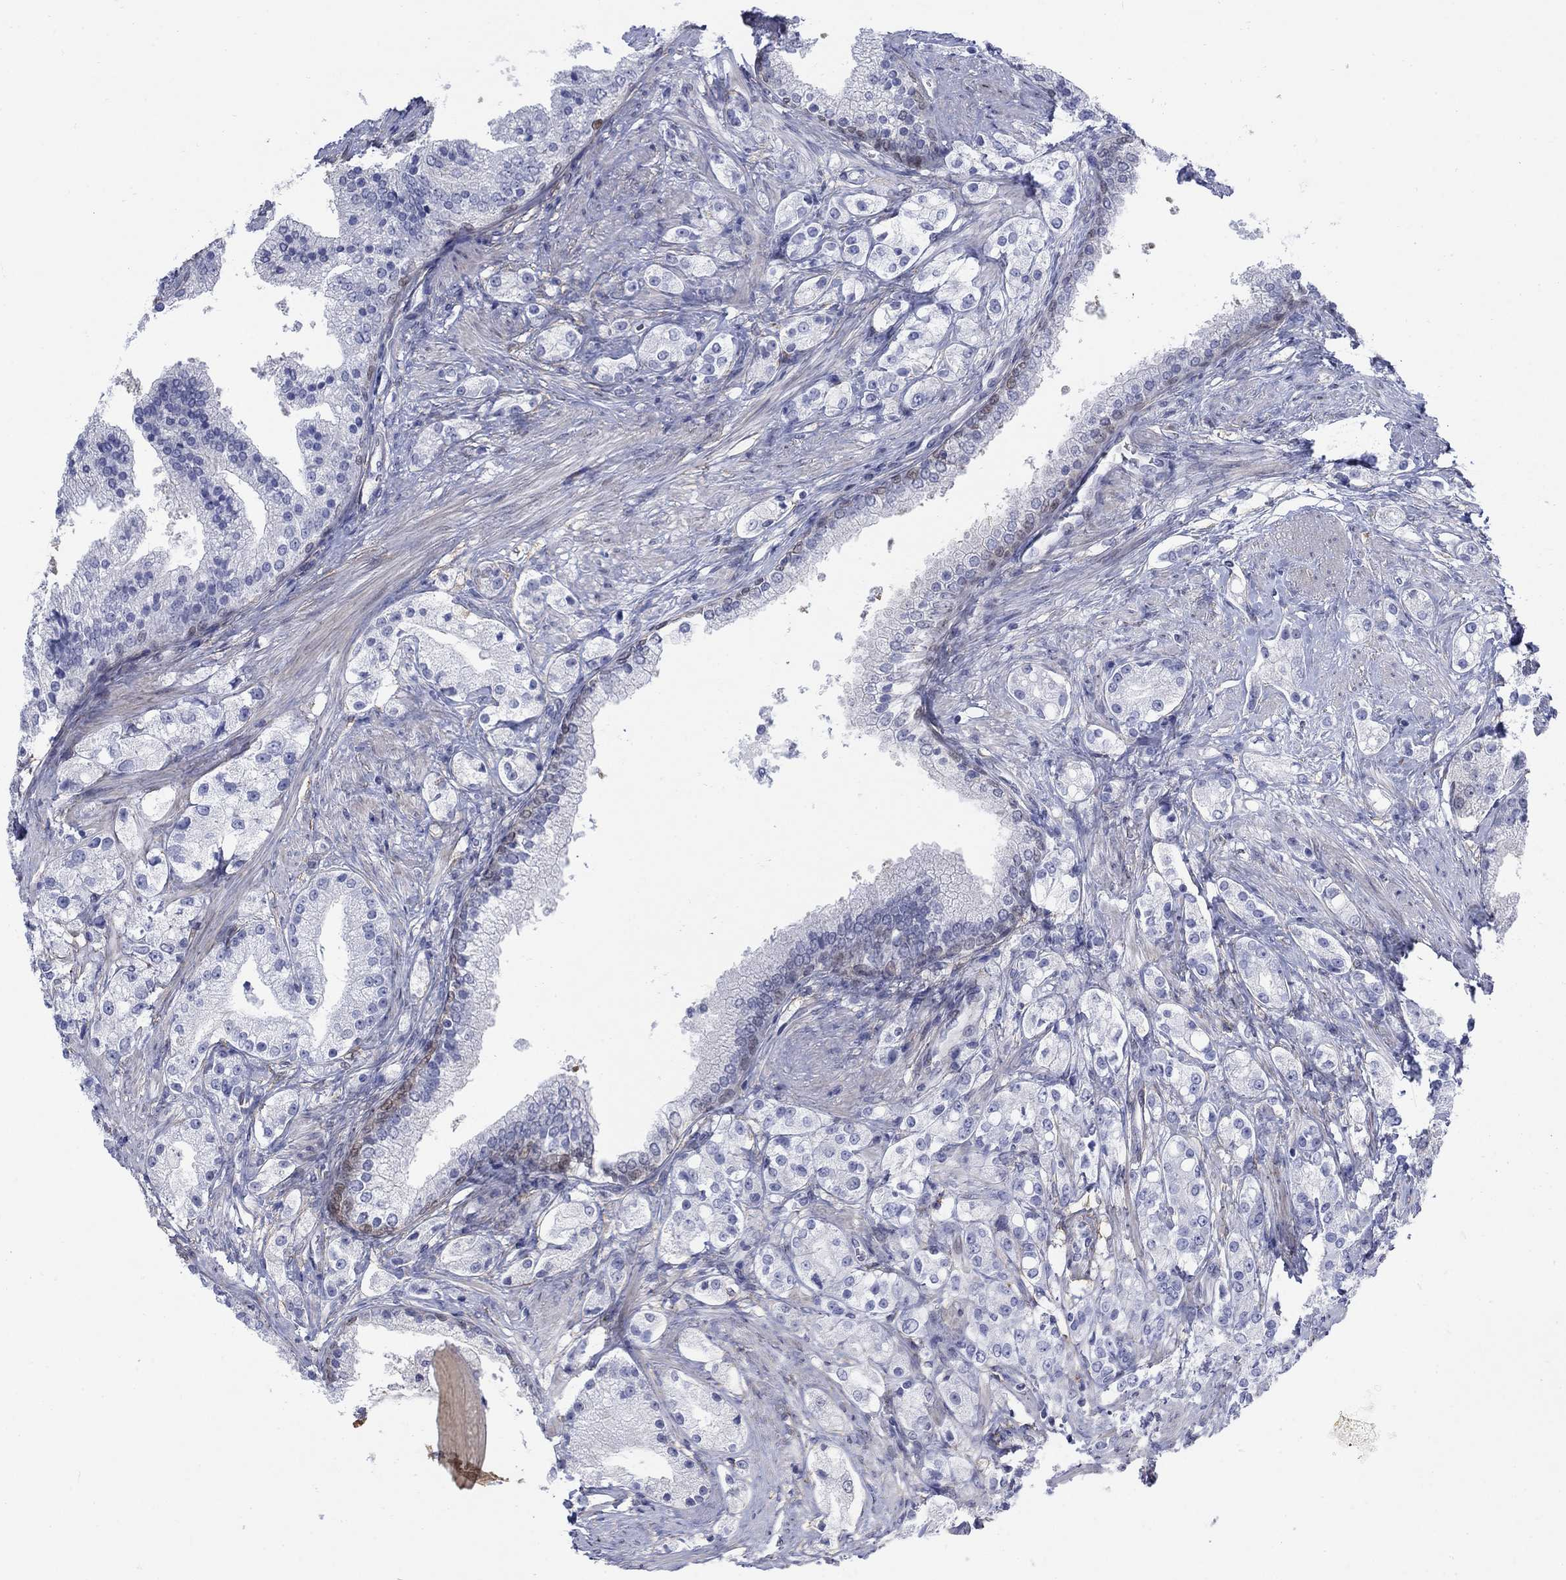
{"staining": {"intensity": "negative", "quantity": "none", "location": "none"}, "tissue": "prostate cancer", "cell_type": "Tumor cells", "image_type": "cancer", "snomed": [{"axis": "morphology", "description": "Adenocarcinoma, NOS"}, {"axis": "topography", "description": "Prostate and seminal vesicle, NOS"}, {"axis": "topography", "description": "Prostate"}], "caption": "Protein analysis of prostate adenocarcinoma shows no significant expression in tumor cells.", "gene": "MYO3A", "patient": {"sex": "male", "age": 67}}